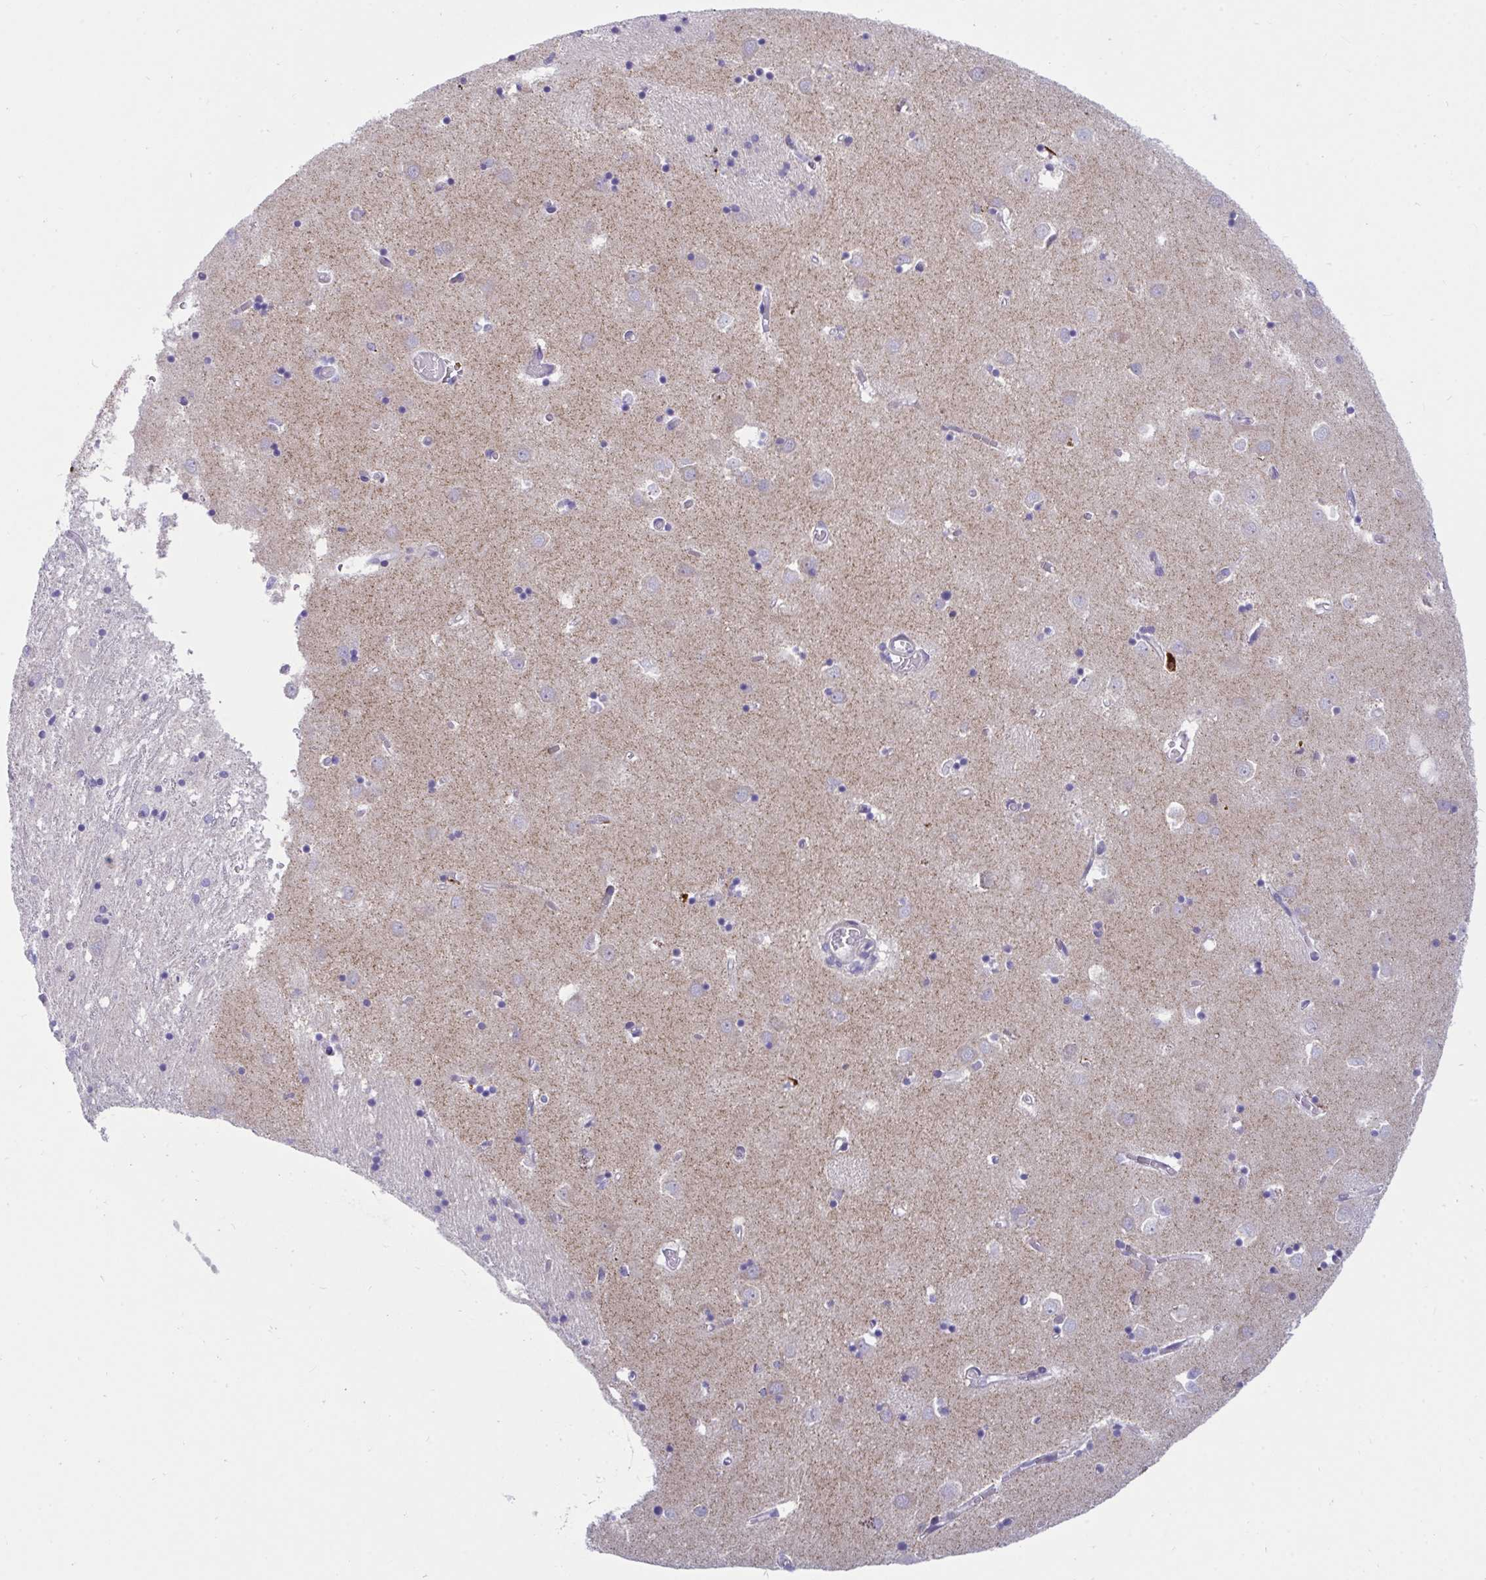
{"staining": {"intensity": "moderate", "quantity": "<25%", "location": "cytoplasmic/membranous"}, "tissue": "caudate", "cell_type": "Glial cells", "image_type": "normal", "snomed": [{"axis": "morphology", "description": "Normal tissue, NOS"}, {"axis": "topography", "description": "Lateral ventricle wall"}], "caption": "Protein staining displays moderate cytoplasmic/membranous expression in approximately <25% of glial cells in unremarkable caudate.", "gene": "DTX3", "patient": {"sex": "male", "age": 70}}